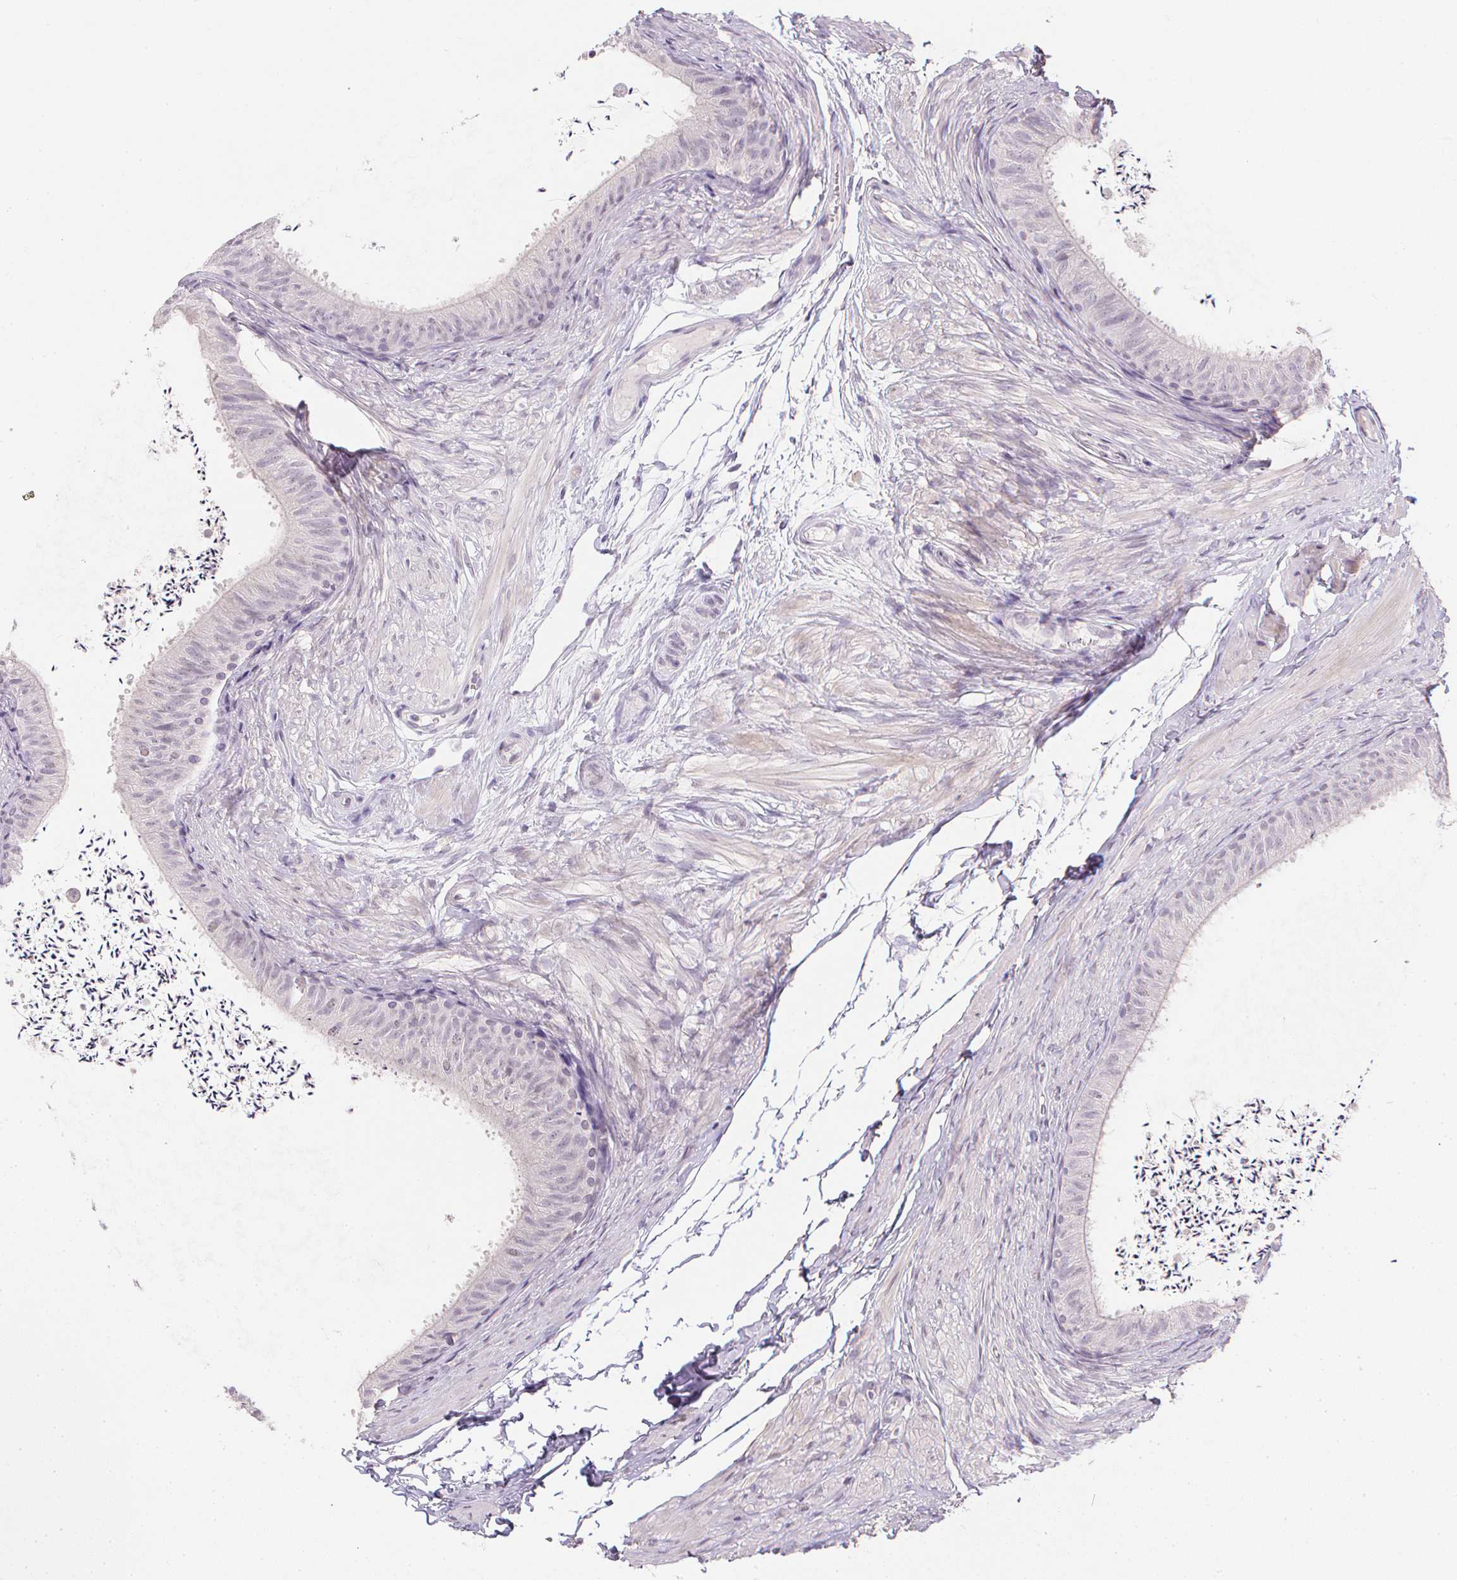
{"staining": {"intensity": "negative", "quantity": "none", "location": "none"}, "tissue": "epididymis", "cell_type": "Glandular cells", "image_type": "normal", "snomed": [{"axis": "morphology", "description": "Normal tissue, NOS"}, {"axis": "topography", "description": "Epididymis, spermatic cord, NOS"}, {"axis": "topography", "description": "Epididymis"}, {"axis": "topography", "description": "Peripheral nerve tissue"}], "caption": "Human epididymis stained for a protein using IHC exhibits no positivity in glandular cells.", "gene": "PPY", "patient": {"sex": "male", "age": 29}}